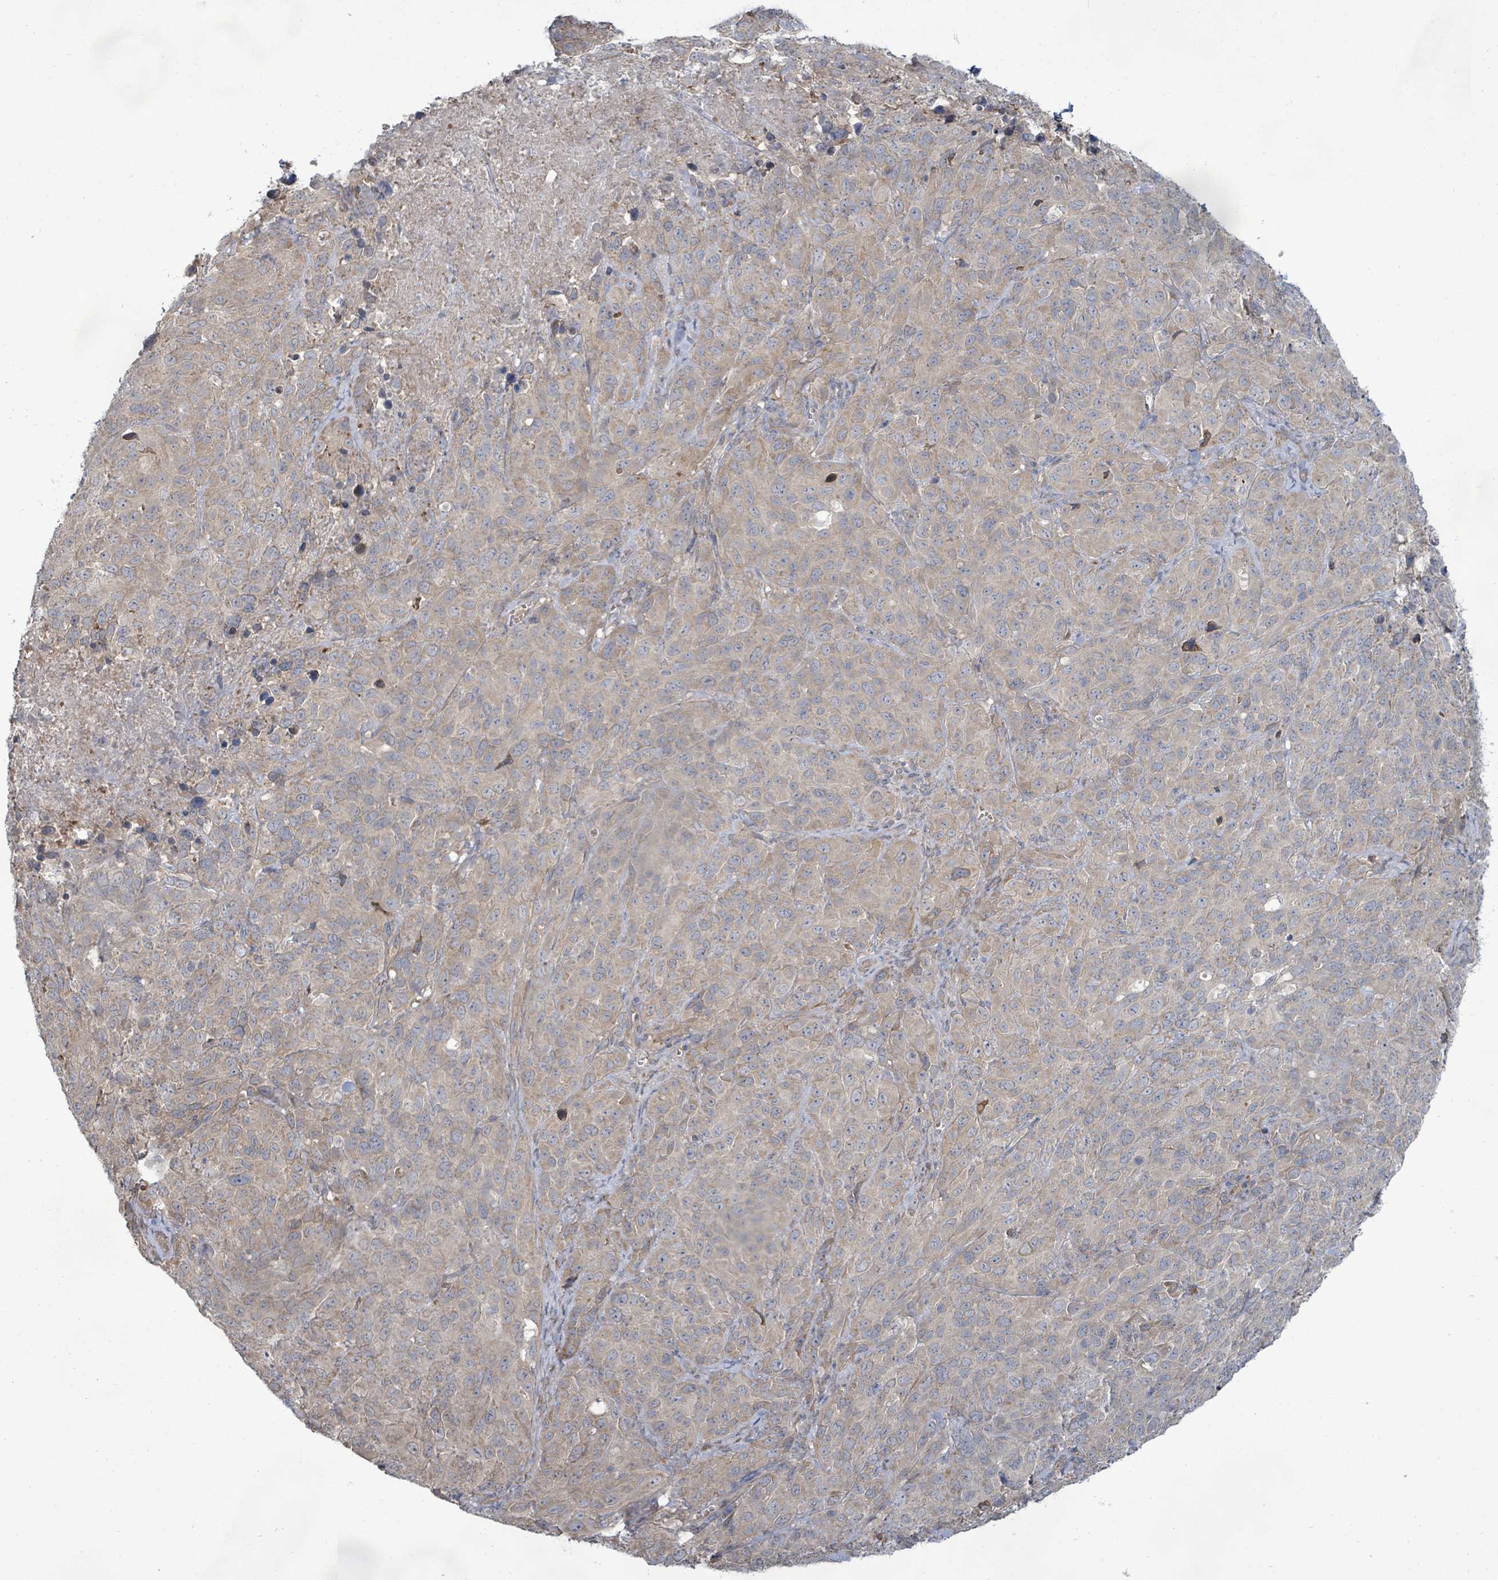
{"staining": {"intensity": "weak", "quantity": "<25%", "location": "cytoplasmic/membranous"}, "tissue": "cervical cancer", "cell_type": "Tumor cells", "image_type": "cancer", "snomed": [{"axis": "morphology", "description": "Squamous cell carcinoma, NOS"}, {"axis": "topography", "description": "Cervix"}], "caption": "This histopathology image is of cervical cancer stained with IHC to label a protein in brown with the nuclei are counter-stained blue. There is no expression in tumor cells.", "gene": "KBTBD11", "patient": {"sex": "female", "age": 51}}